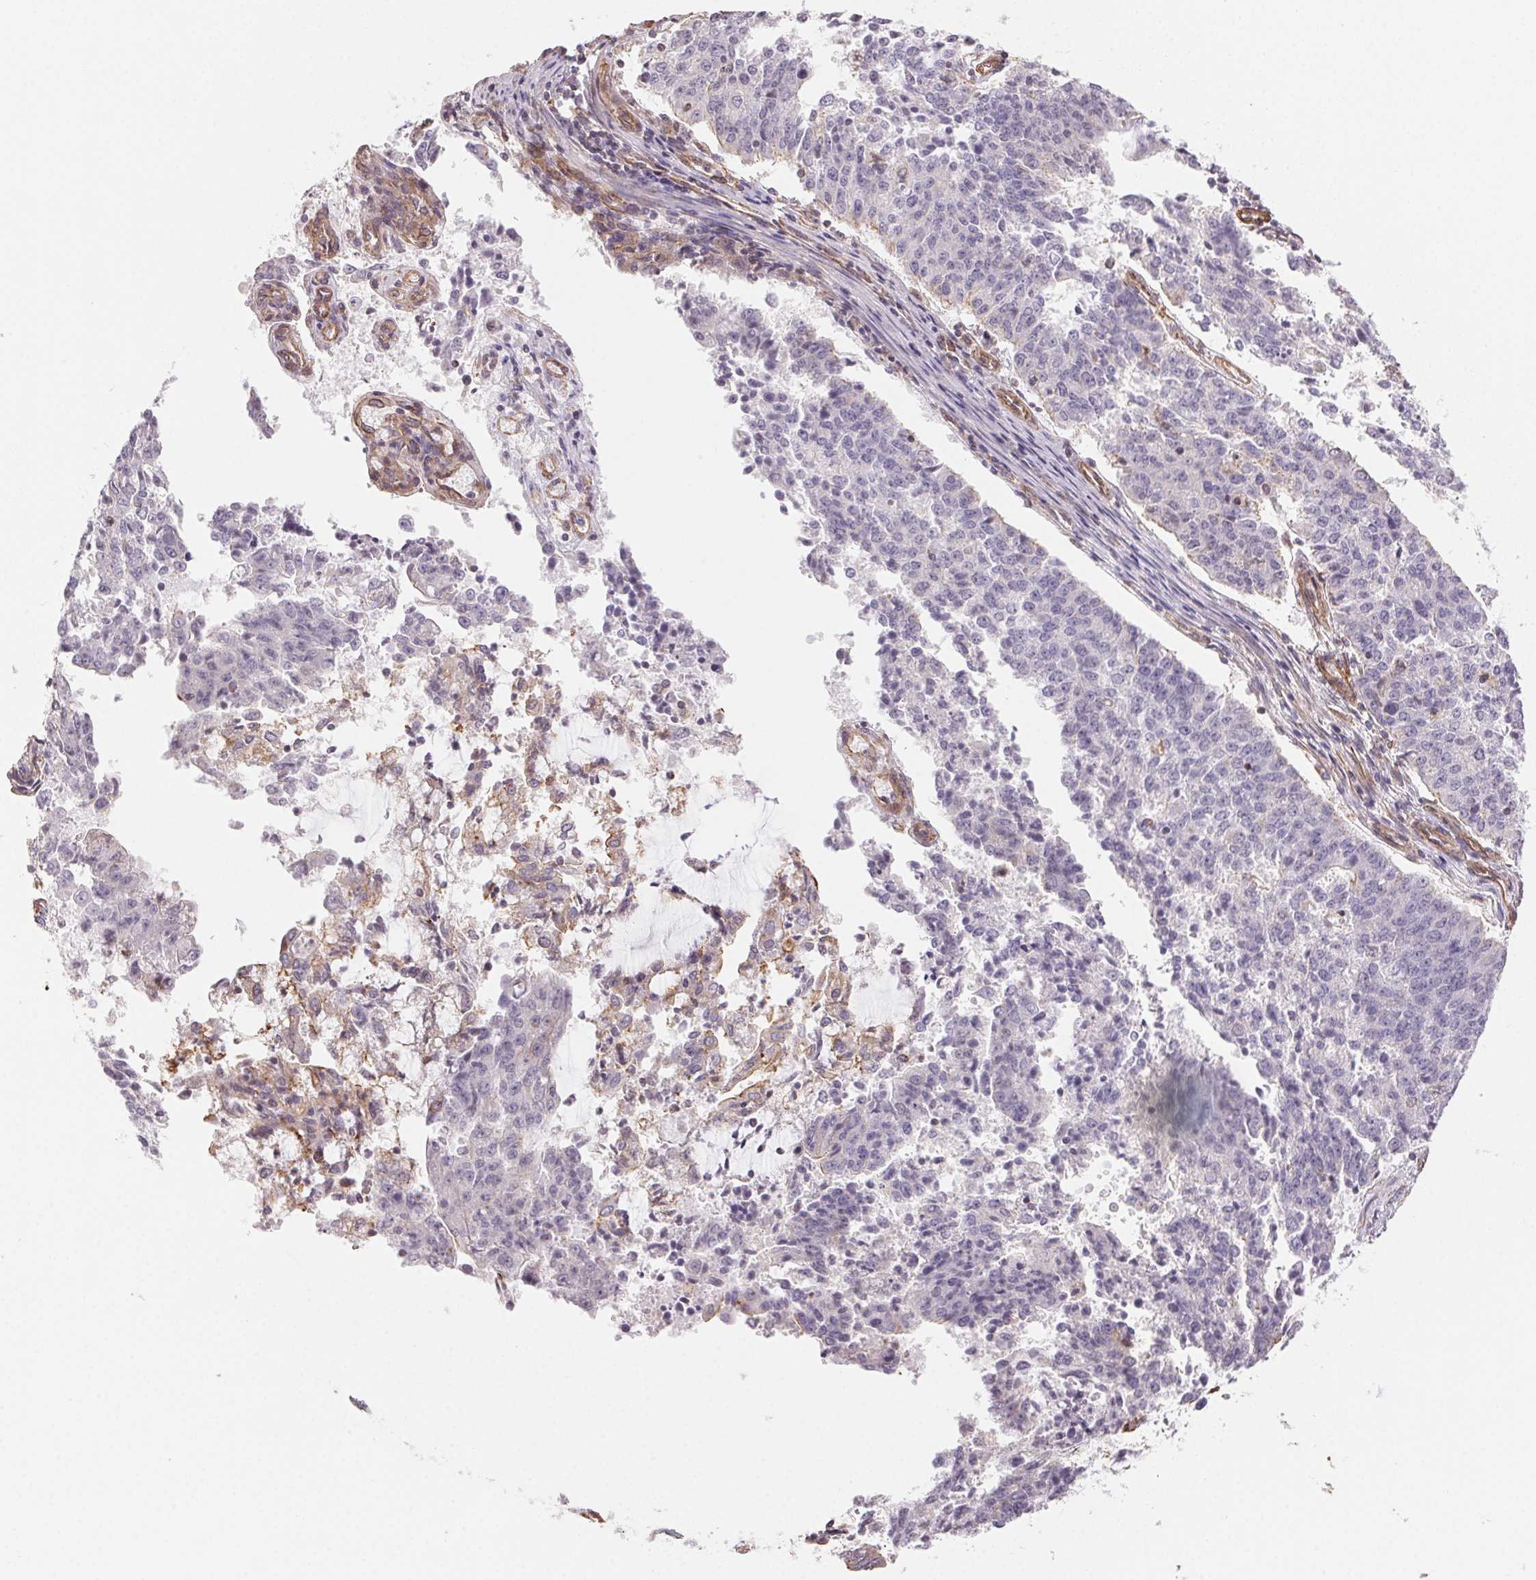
{"staining": {"intensity": "negative", "quantity": "none", "location": "none"}, "tissue": "endometrial cancer", "cell_type": "Tumor cells", "image_type": "cancer", "snomed": [{"axis": "morphology", "description": "Adenocarcinoma, NOS"}, {"axis": "topography", "description": "Endometrium"}], "caption": "DAB (3,3'-diaminobenzidine) immunohistochemical staining of human endometrial cancer demonstrates no significant staining in tumor cells.", "gene": "PLA2G4F", "patient": {"sex": "female", "age": 82}}